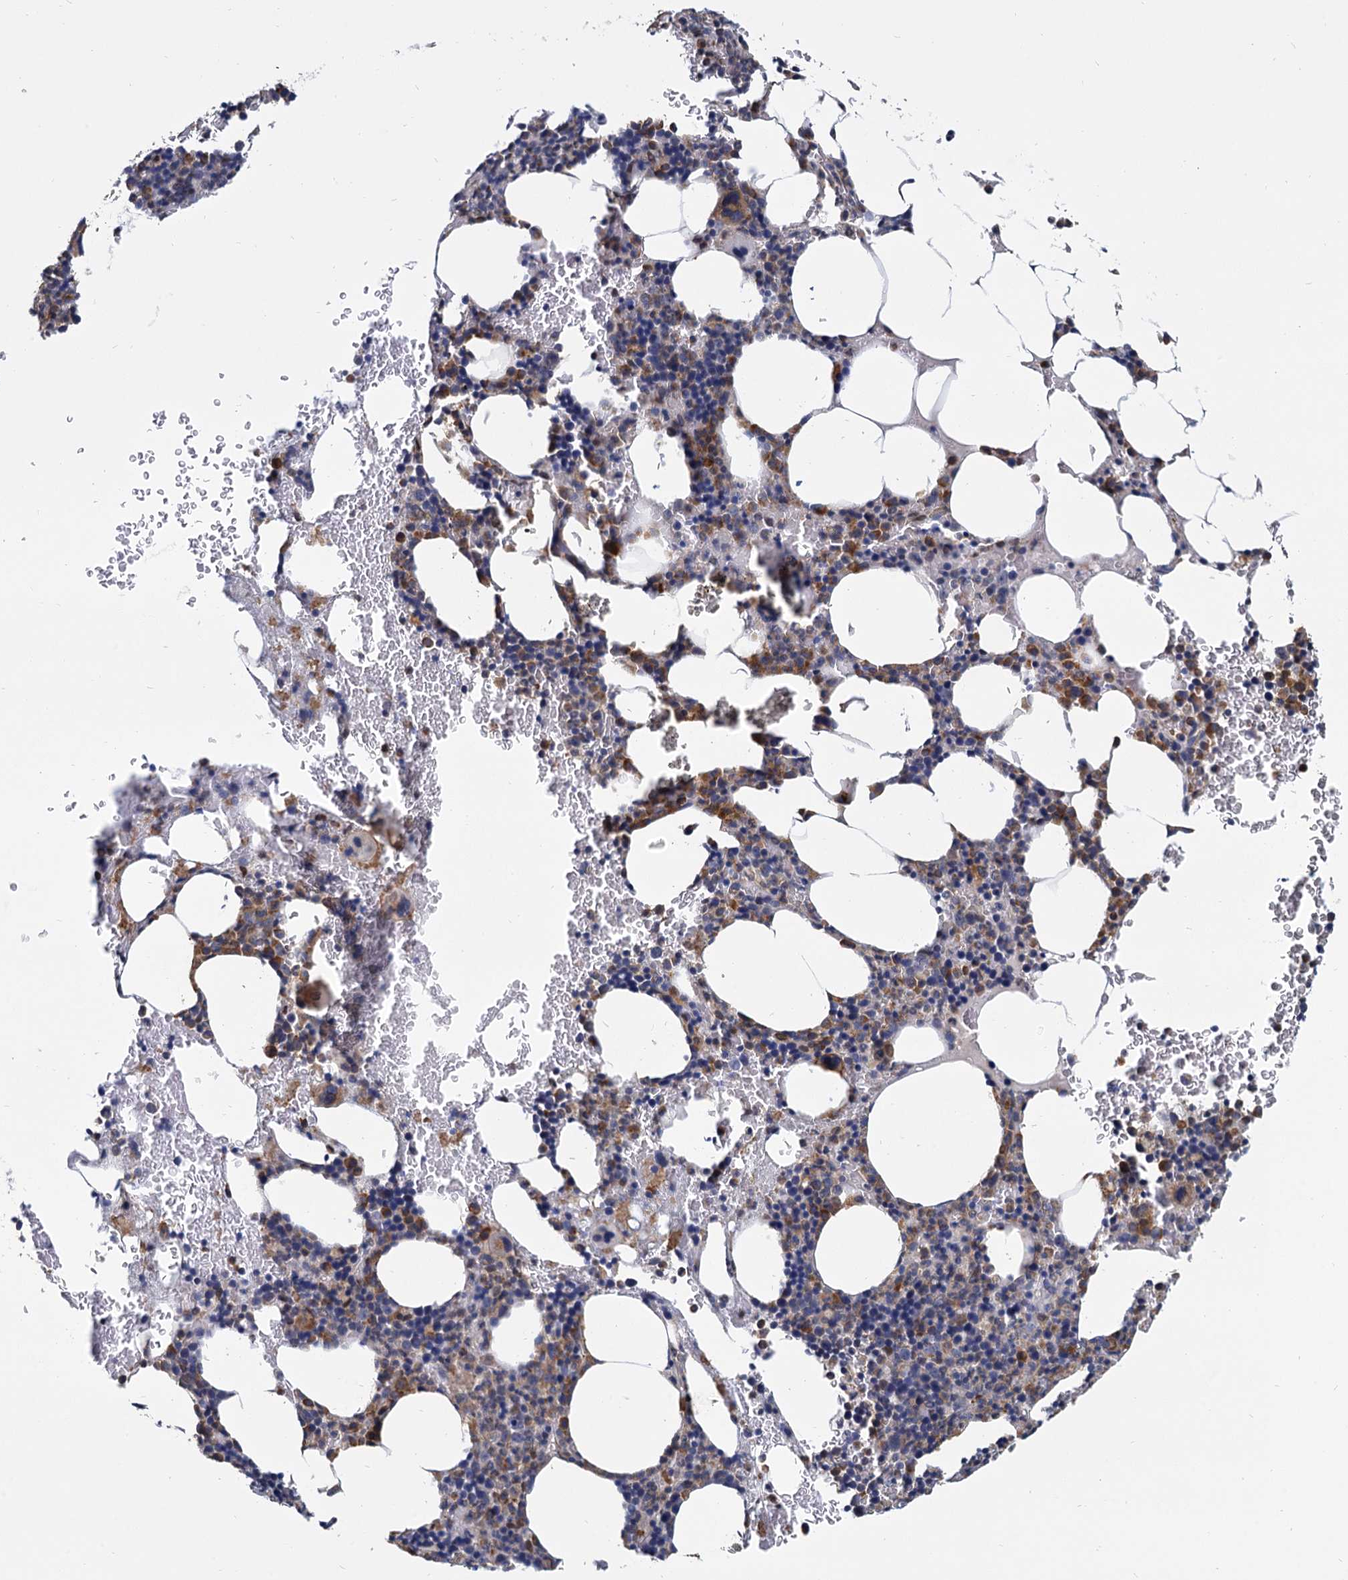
{"staining": {"intensity": "moderate", "quantity": "25%-75%", "location": "cytoplasmic/membranous"}, "tissue": "bone marrow", "cell_type": "Hematopoietic cells", "image_type": "normal", "snomed": [{"axis": "morphology", "description": "Normal tissue, NOS"}, {"axis": "topography", "description": "Bone marrow"}], "caption": "Protein expression analysis of normal human bone marrow reveals moderate cytoplasmic/membranous expression in about 25%-75% of hematopoietic cells.", "gene": "LRRC51", "patient": {"sex": "female", "age": 77}}